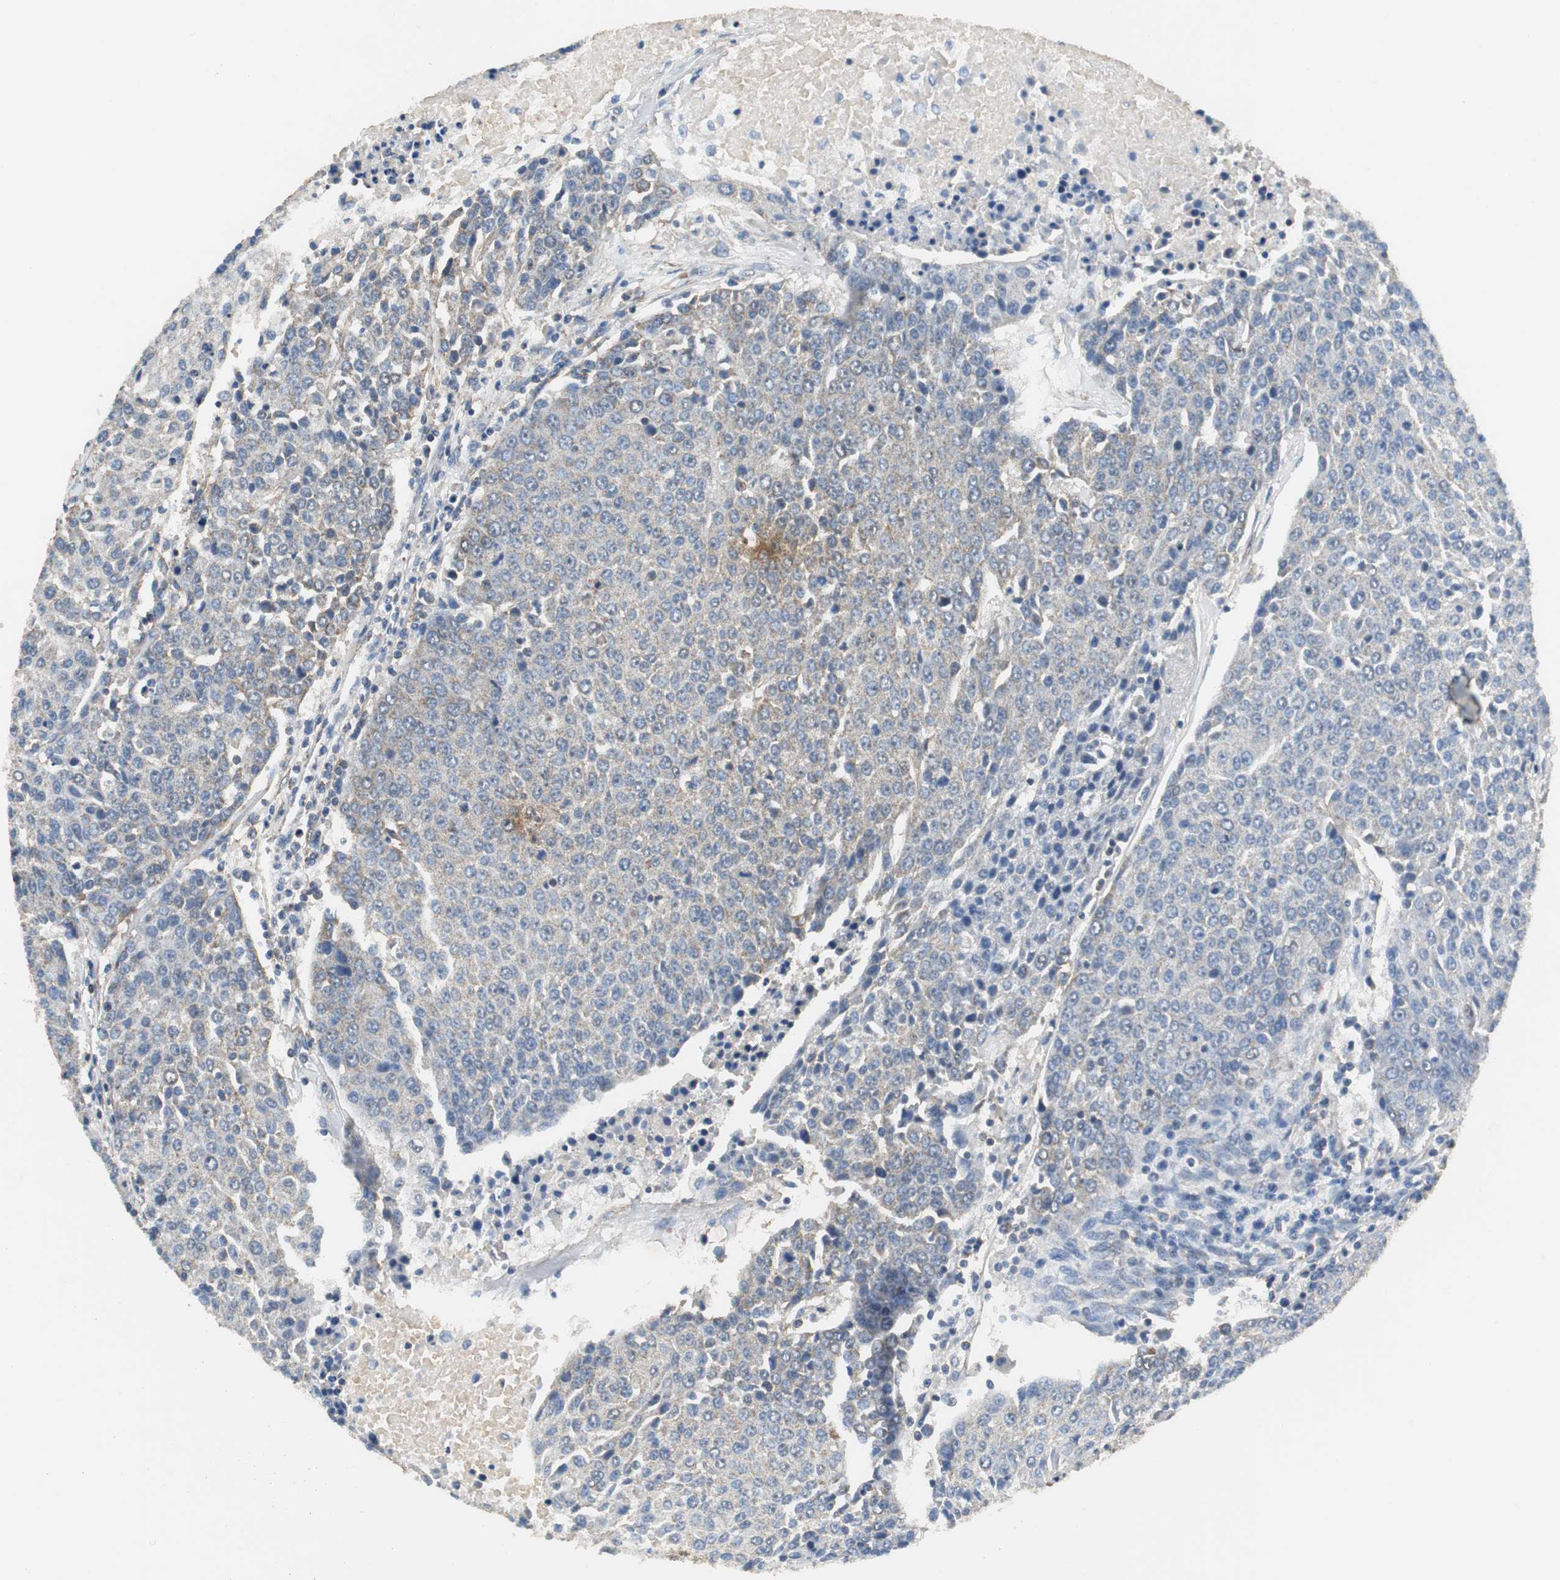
{"staining": {"intensity": "weak", "quantity": "<25%", "location": "cytoplasmic/membranous"}, "tissue": "urothelial cancer", "cell_type": "Tumor cells", "image_type": "cancer", "snomed": [{"axis": "morphology", "description": "Urothelial carcinoma, High grade"}, {"axis": "topography", "description": "Urinary bladder"}], "caption": "Tumor cells show no significant protein expression in urothelial cancer. (DAB immunohistochemistry visualized using brightfield microscopy, high magnification).", "gene": "NNT", "patient": {"sex": "female", "age": 85}}